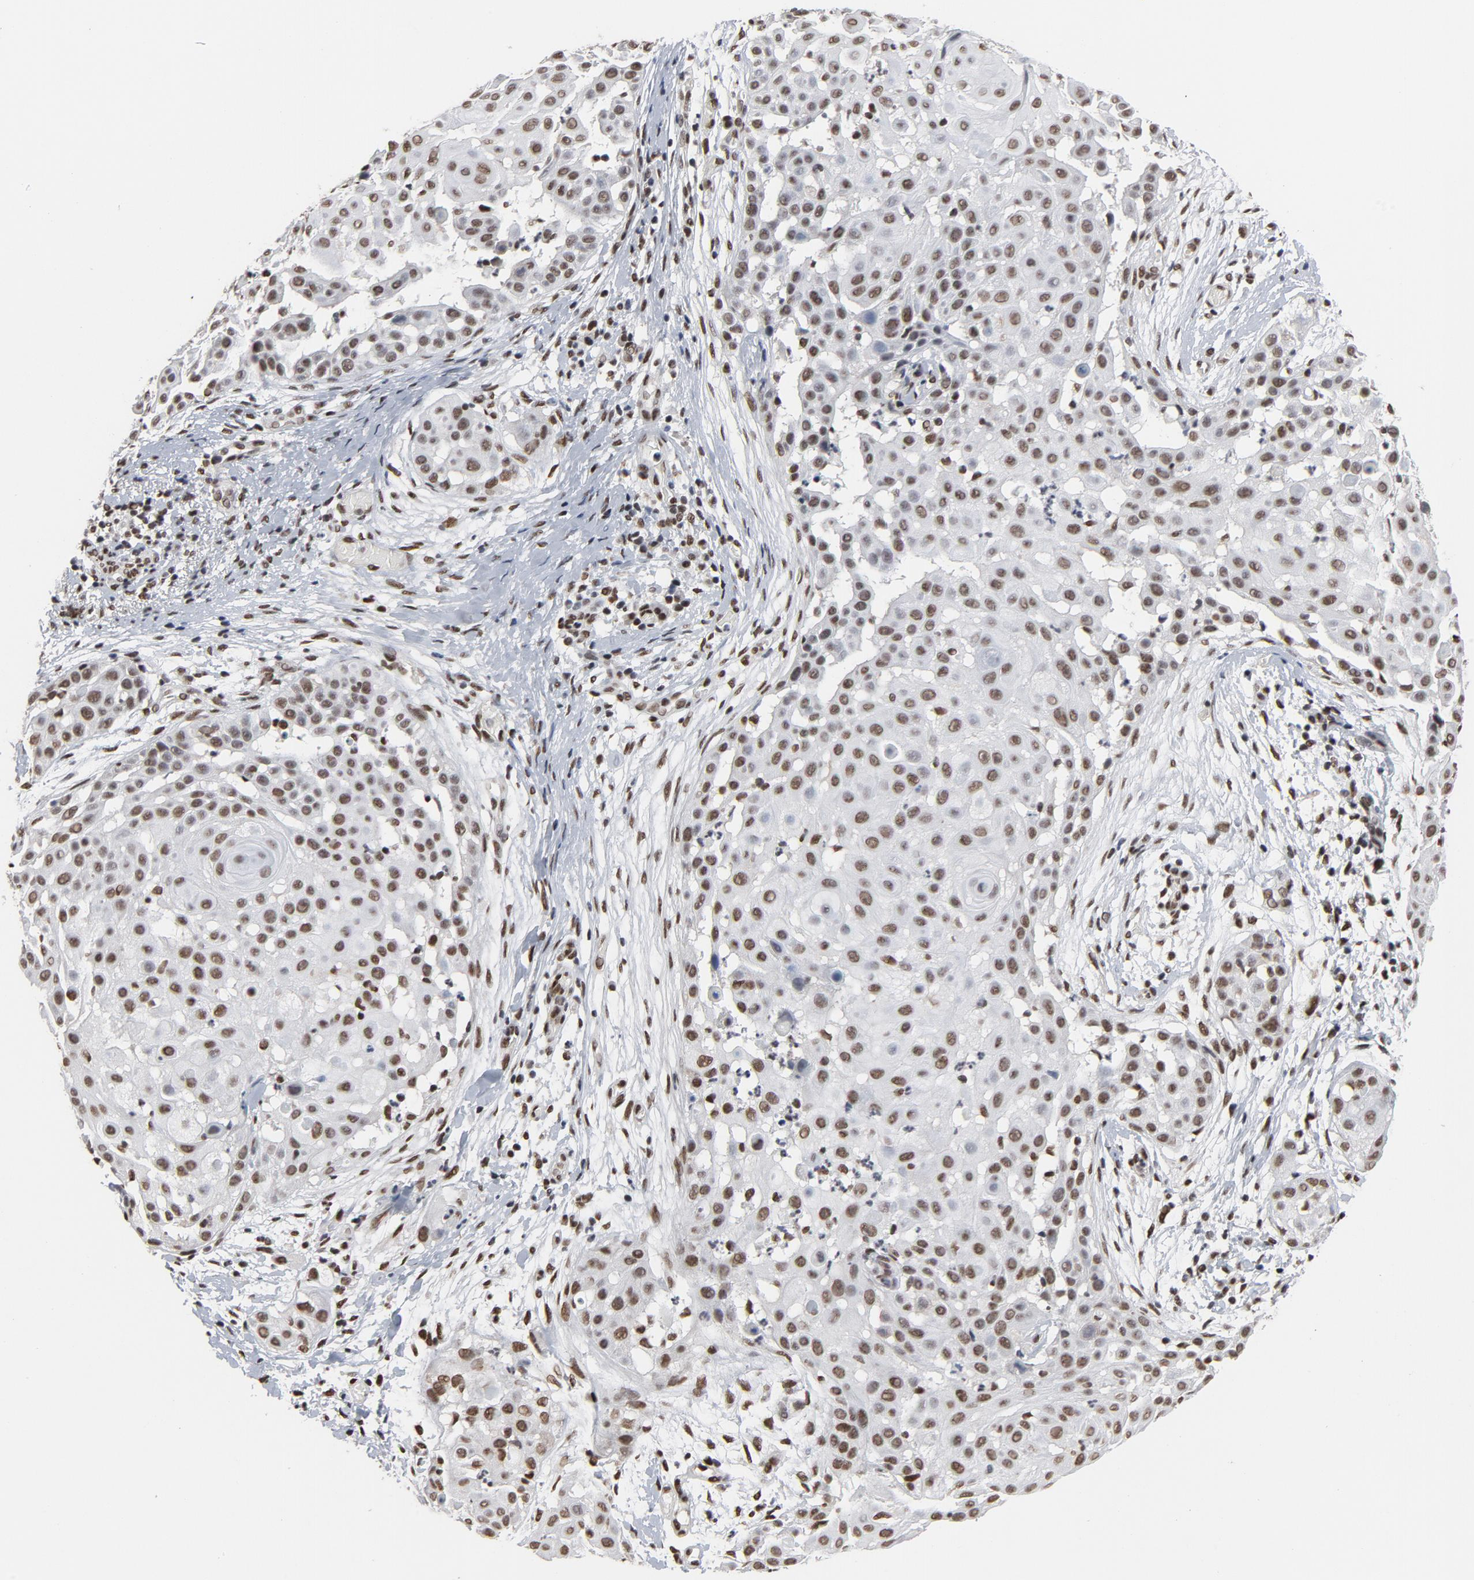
{"staining": {"intensity": "moderate", "quantity": ">75%", "location": "nuclear"}, "tissue": "skin cancer", "cell_type": "Tumor cells", "image_type": "cancer", "snomed": [{"axis": "morphology", "description": "Squamous cell carcinoma, NOS"}, {"axis": "topography", "description": "Skin"}], "caption": "This photomicrograph displays immunohistochemistry (IHC) staining of skin cancer, with medium moderate nuclear expression in about >75% of tumor cells.", "gene": "MRE11", "patient": {"sex": "female", "age": 57}}